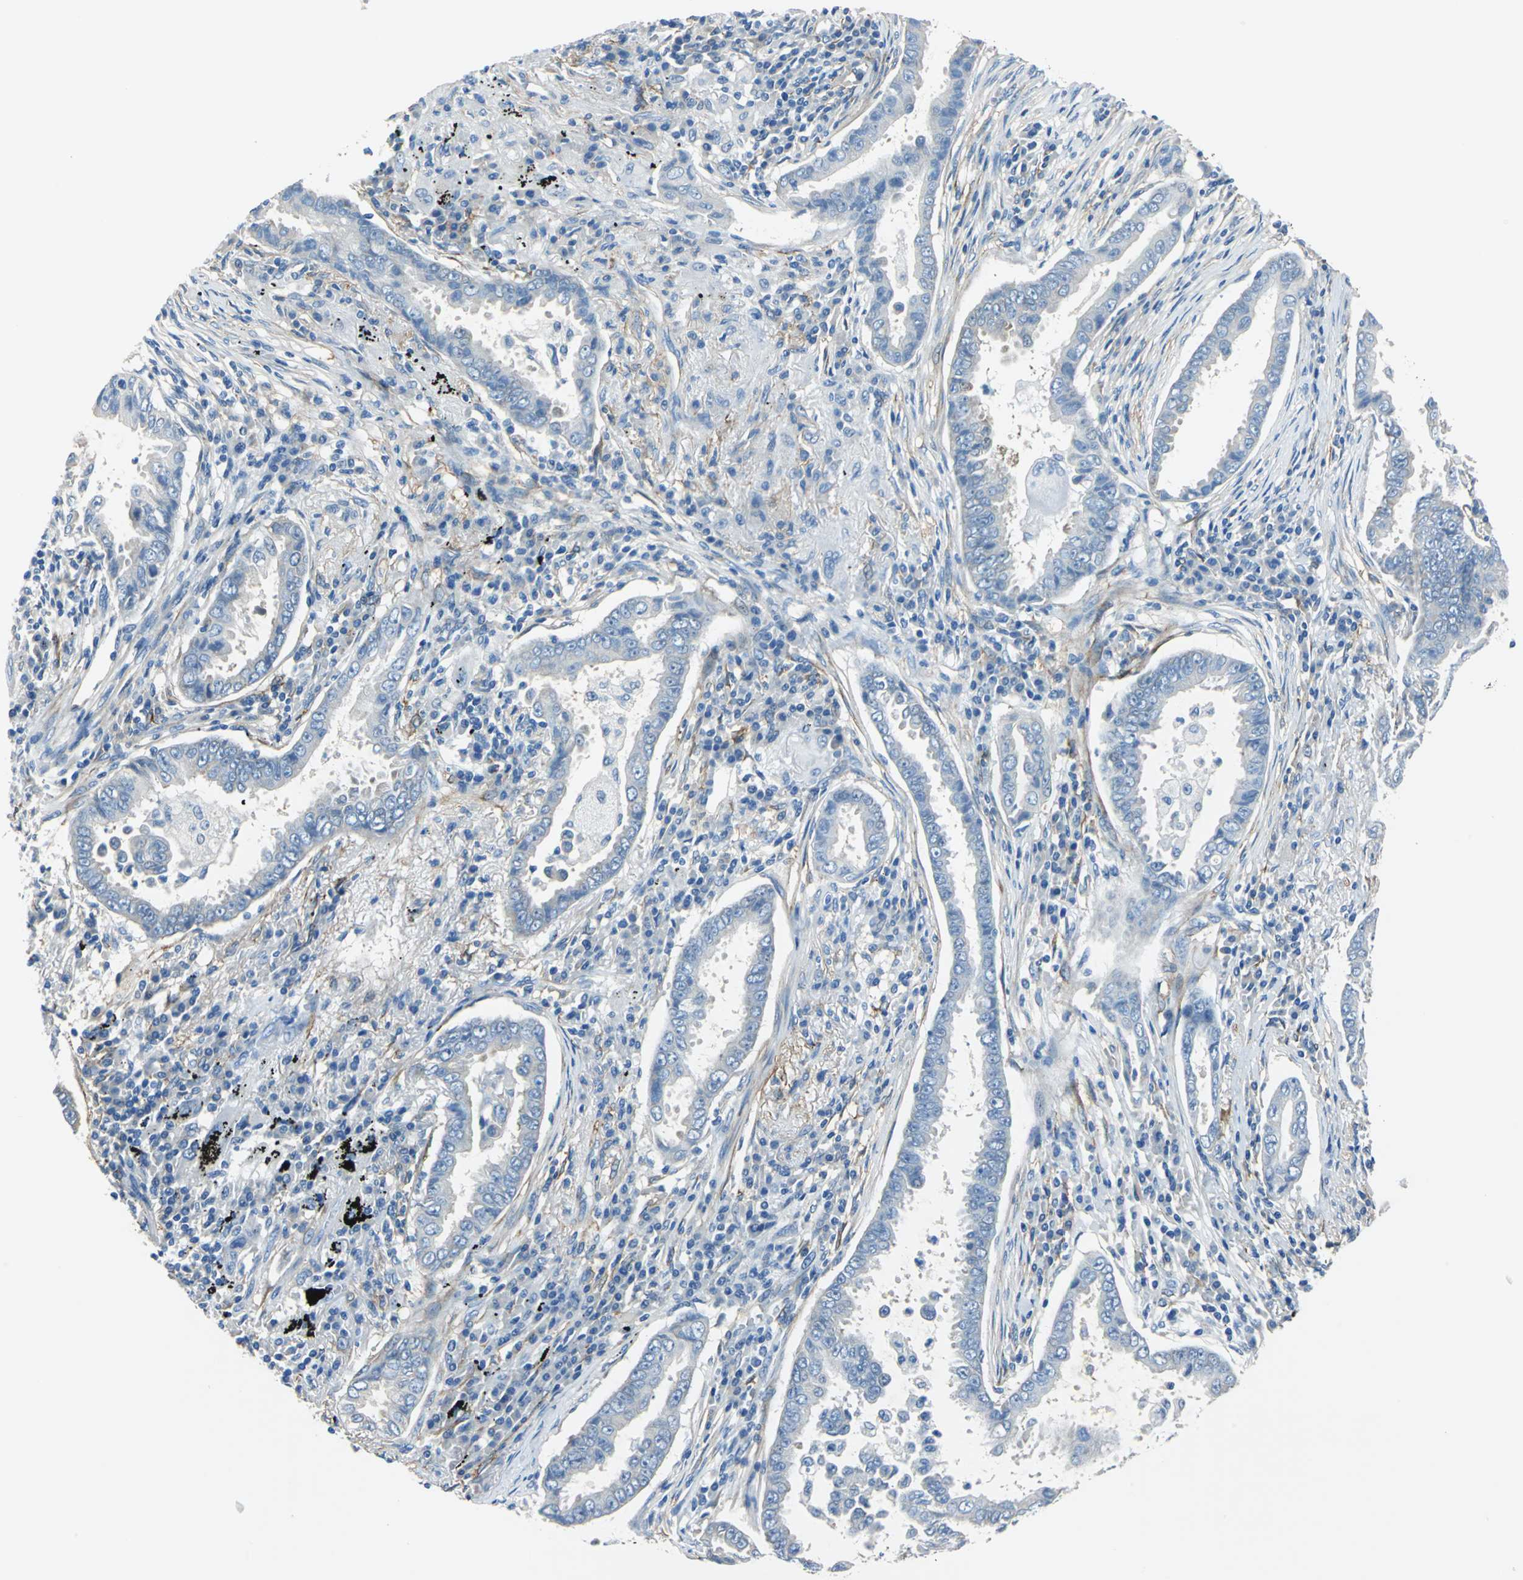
{"staining": {"intensity": "negative", "quantity": "none", "location": "none"}, "tissue": "lung cancer", "cell_type": "Tumor cells", "image_type": "cancer", "snomed": [{"axis": "morphology", "description": "Normal tissue, NOS"}, {"axis": "morphology", "description": "Inflammation, NOS"}, {"axis": "morphology", "description": "Adenocarcinoma, NOS"}, {"axis": "topography", "description": "Lung"}], "caption": "There is no significant expression in tumor cells of adenocarcinoma (lung).", "gene": "AKAP12", "patient": {"sex": "female", "age": 64}}